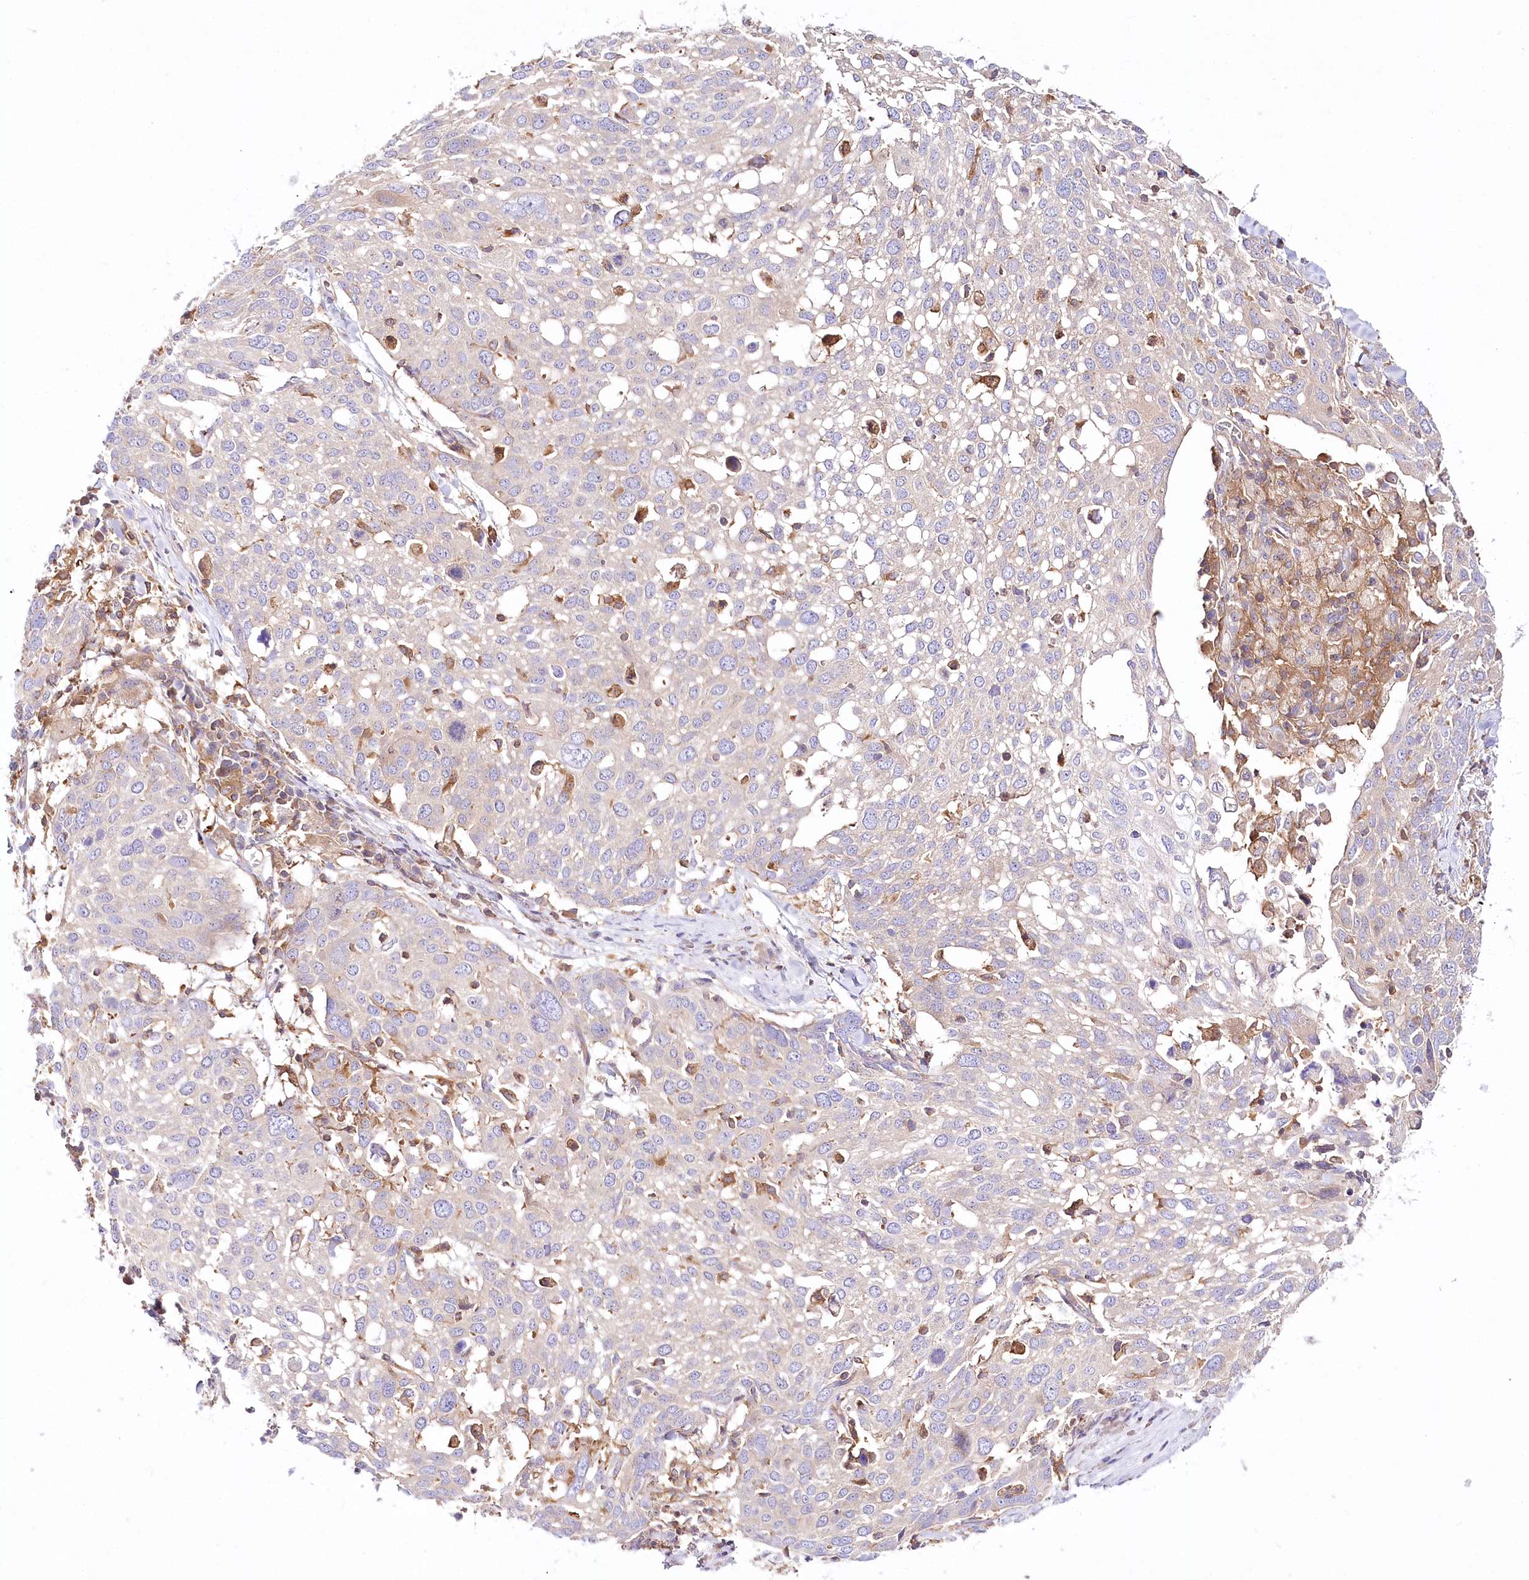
{"staining": {"intensity": "negative", "quantity": "none", "location": "none"}, "tissue": "lung cancer", "cell_type": "Tumor cells", "image_type": "cancer", "snomed": [{"axis": "morphology", "description": "Squamous cell carcinoma, NOS"}, {"axis": "topography", "description": "Lung"}], "caption": "Immunohistochemical staining of lung cancer (squamous cell carcinoma) reveals no significant expression in tumor cells.", "gene": "ABRAXAS2", "patient": {"sex": "male", "age": 65}}